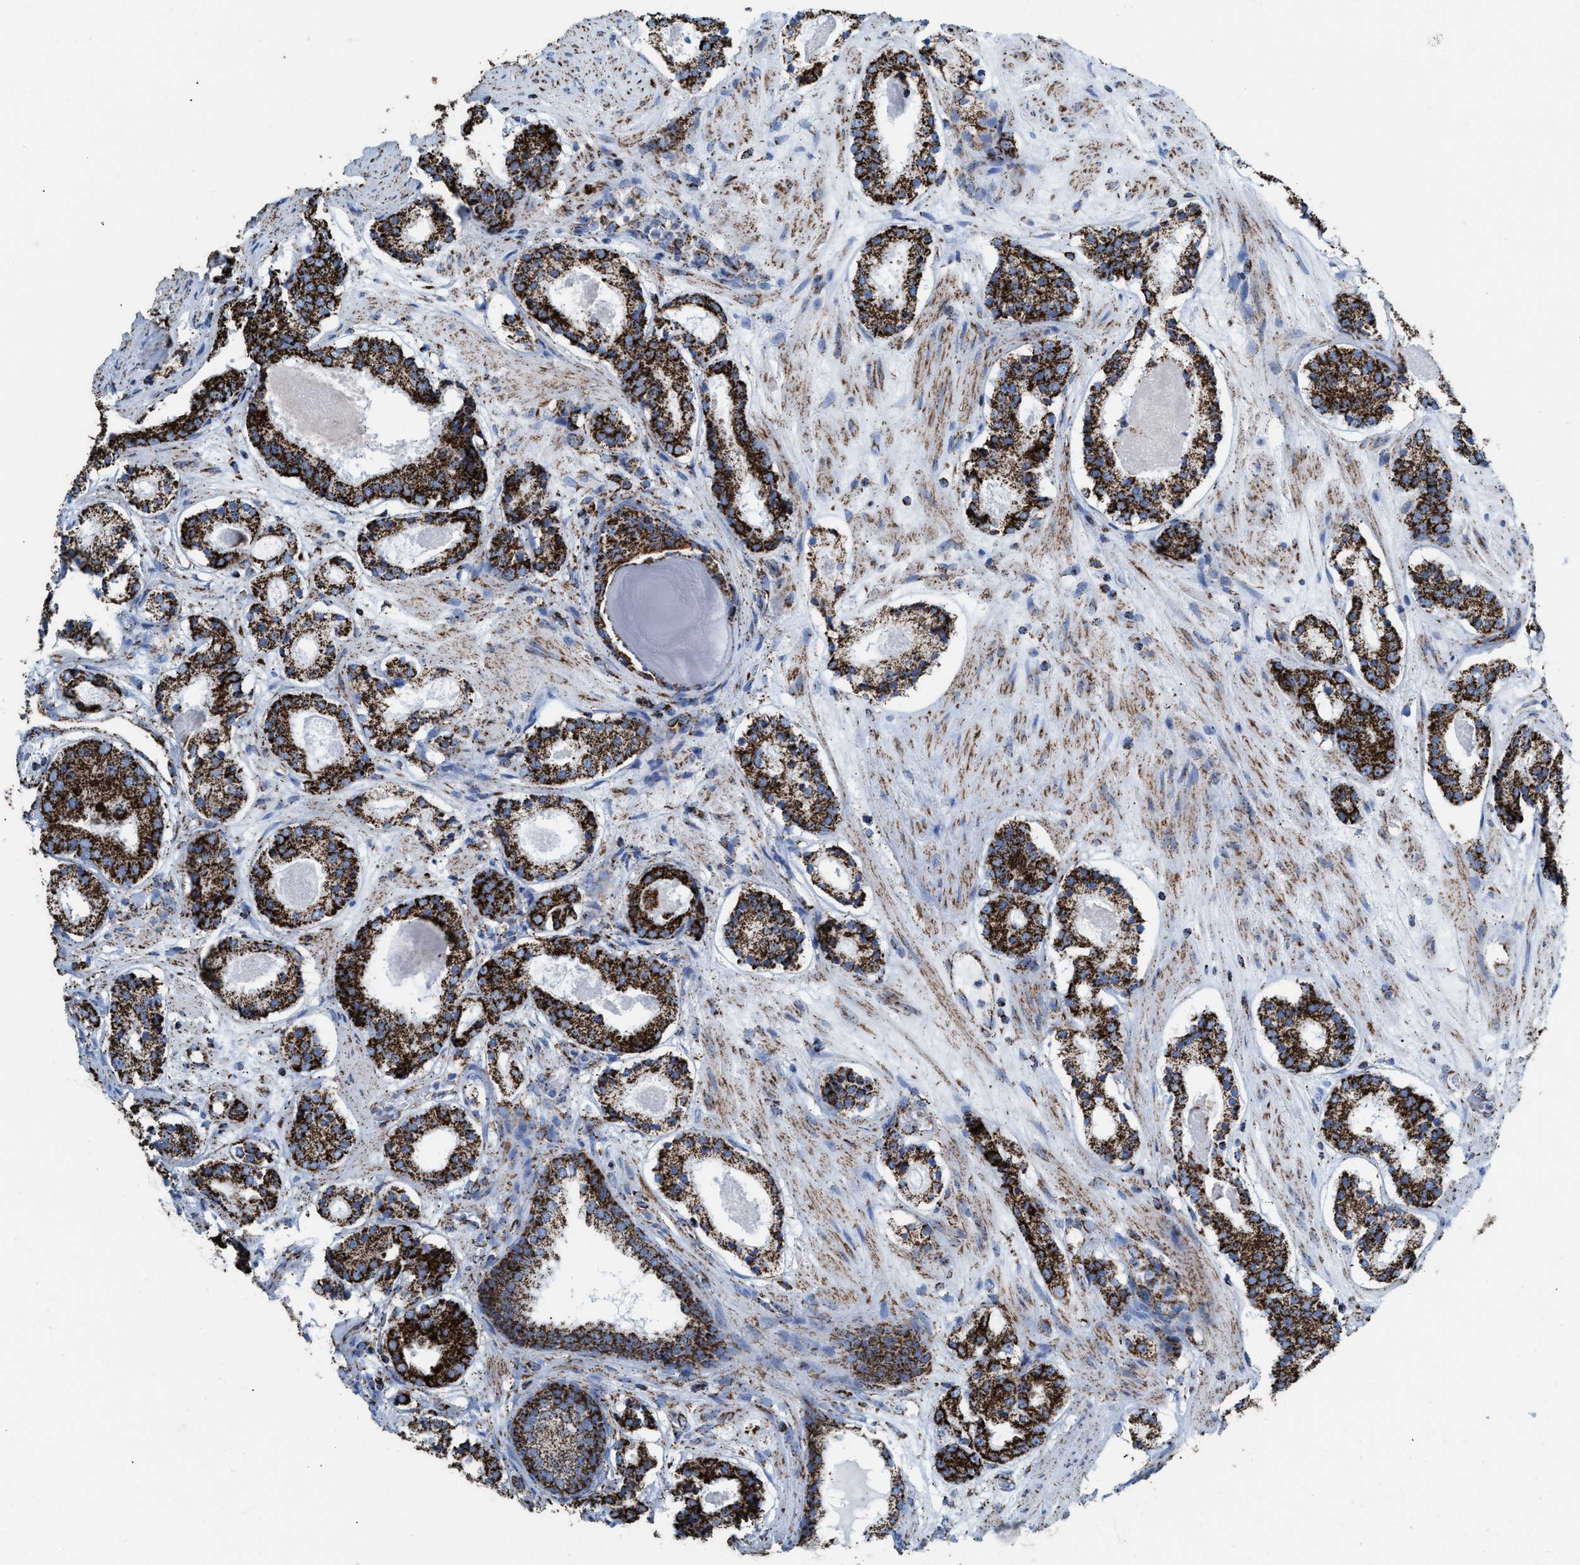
{"staining": {"intensity": "strong", "quantity": ">75%", "location": "cytoplasmic/membranous"}, "tissue": "prostate cancer", "cell_type": "Tumor cells", "image_type": "cancer", "snomed": [{"axis": "morphology", "description": "Adenocarcinoma, Low grade"}, {"axis": "topography", "description": "Prostate"}], "caption": "The histopathology image exhibits a brown stain indicating the presence of a protein in the cytoplasmic/membranous of tumor cells in adenocarcinoma (low-grade) (prostate).", "gene": "ECHS1", "patient": {"sex": "male", "age": 69}}